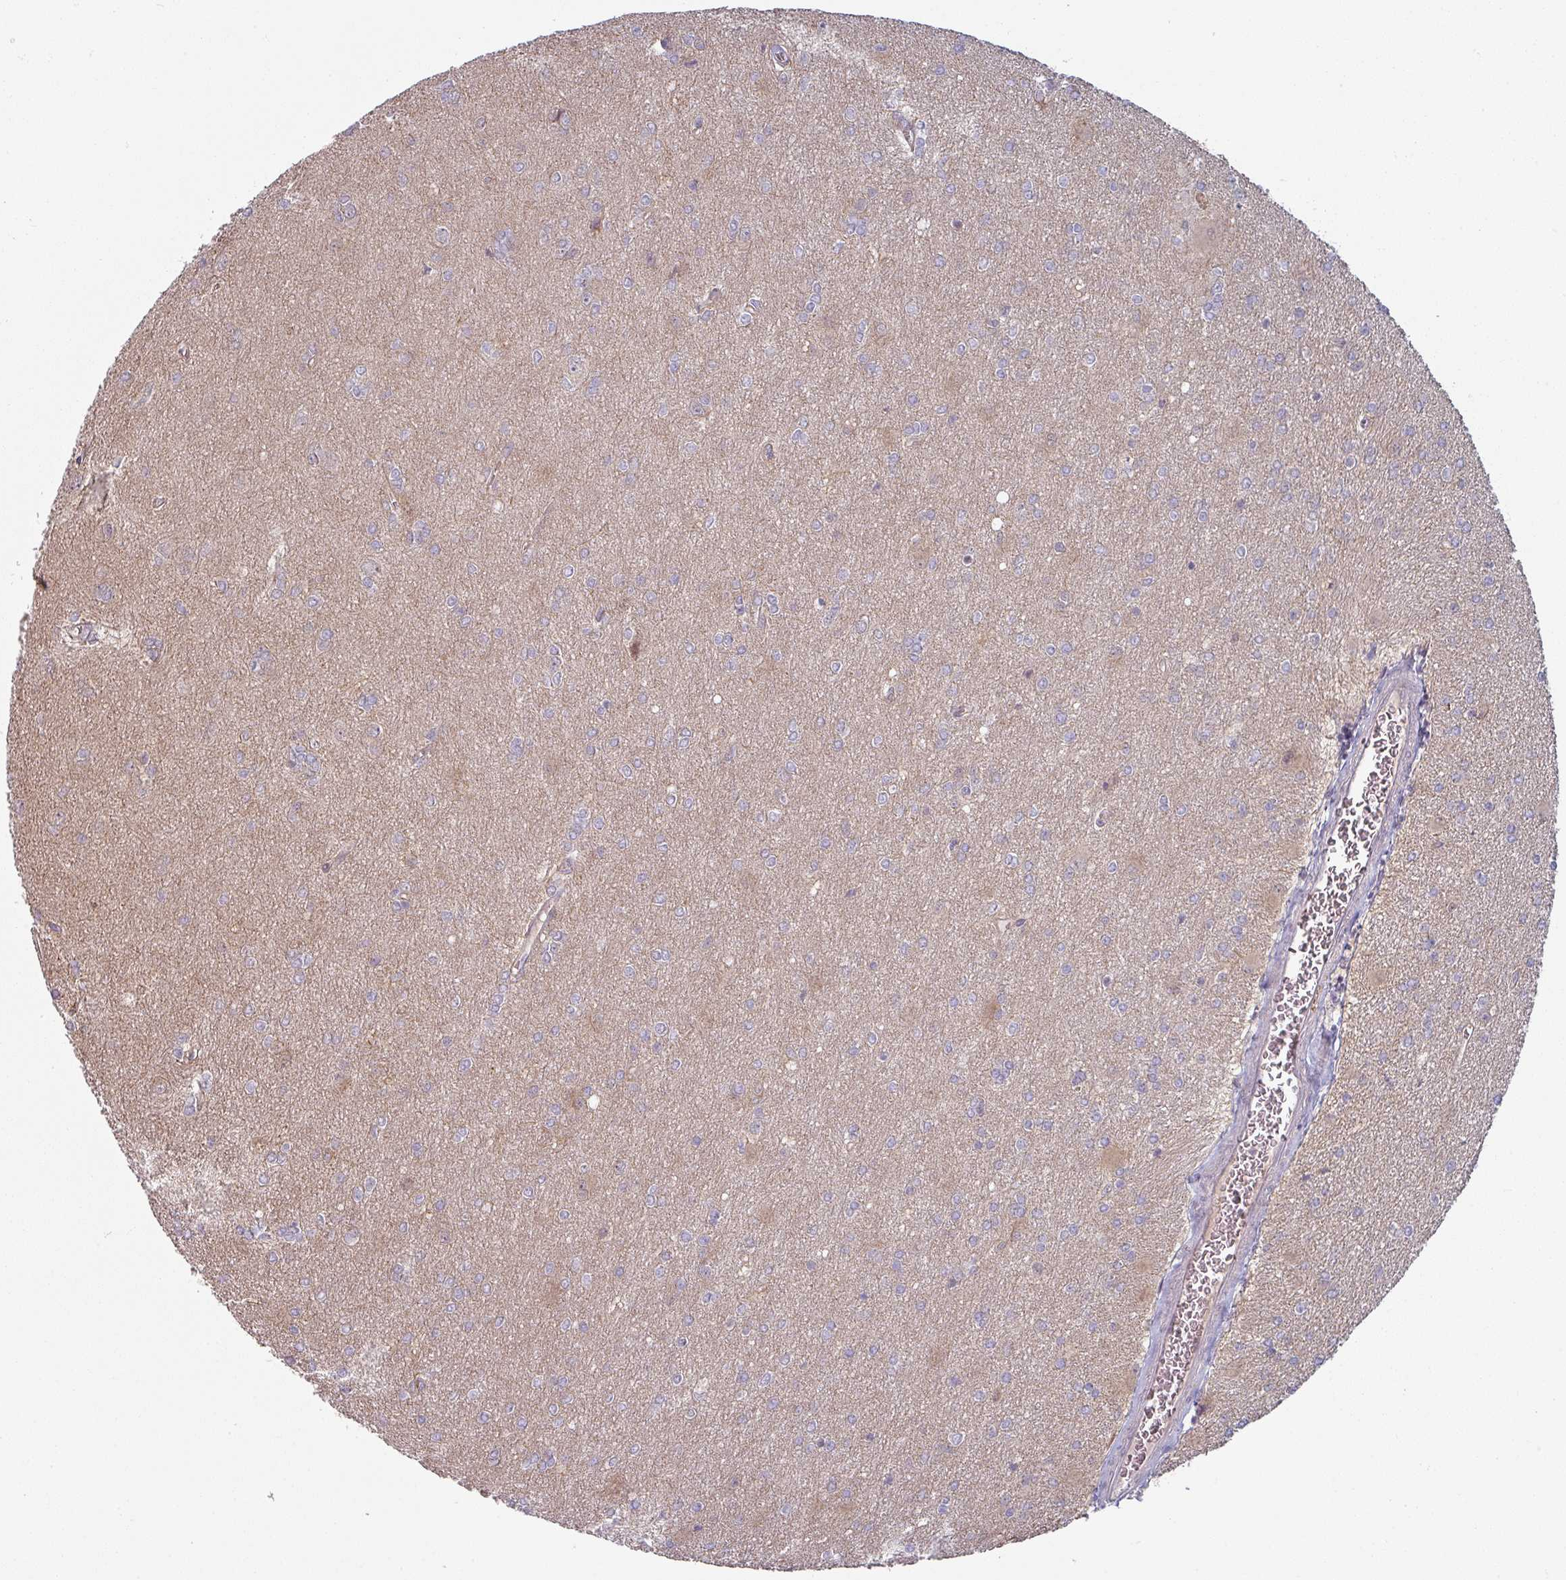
{"staining": {"intensity": "negative", "quantity": "none", "location": "none"}, "tissue": "glioma", "cell_type": "Tumor cells", "image_type": "cancer", "snomed": [{"axis": "morphology", "description": "Glioma, malignant, High grade"}, {"axis": "topography", "description": "Brain"}], "caption": "A histopathology image of human glioma is negative for staining in tumor cells.", "gene": "PLEKHJ1", "patient": {"sex": "male", "age": 67}}